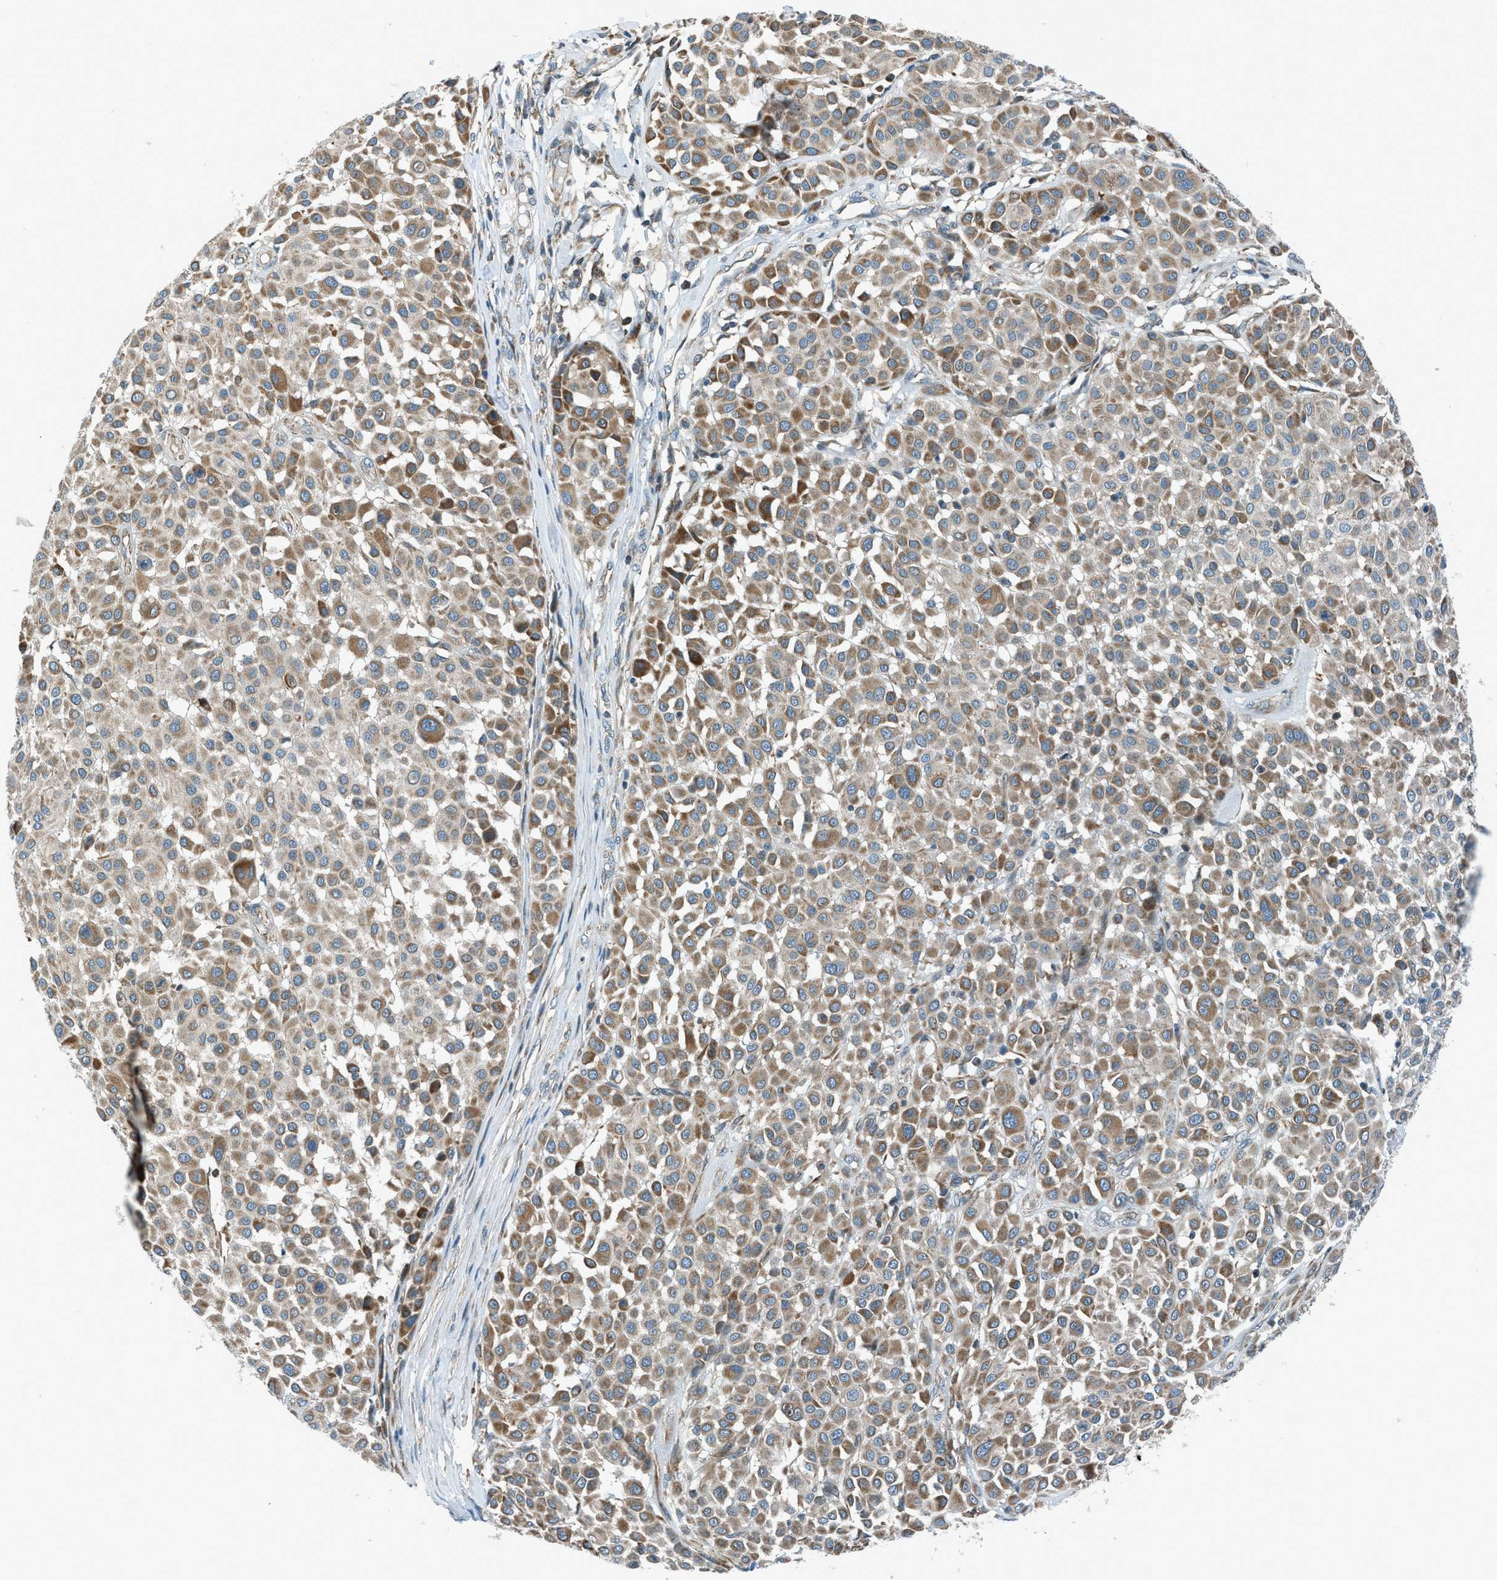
{"staining": {"intensity": "moderate", "quantity": "25%-75%", "location": "cytoplasmic/membranous"}, "tissue": "melanoma", "cell_type": "Tumor cells", "image_type": "cancer", "snomed": [{"axis": "morphology", "description": "Malignant melanoma, Metastatic site"}, {"axis": "topography", "description": "Soft tissue"}], "caption": "Malignant melanoma (metastatic site) stained for a protein (brown) shows moderate cytoplasmic/membranous positive positivity in approximately 25%-75% of tumor cells.", "gene": "PIGG", "patient": {"sex": "male", "age": 41}}